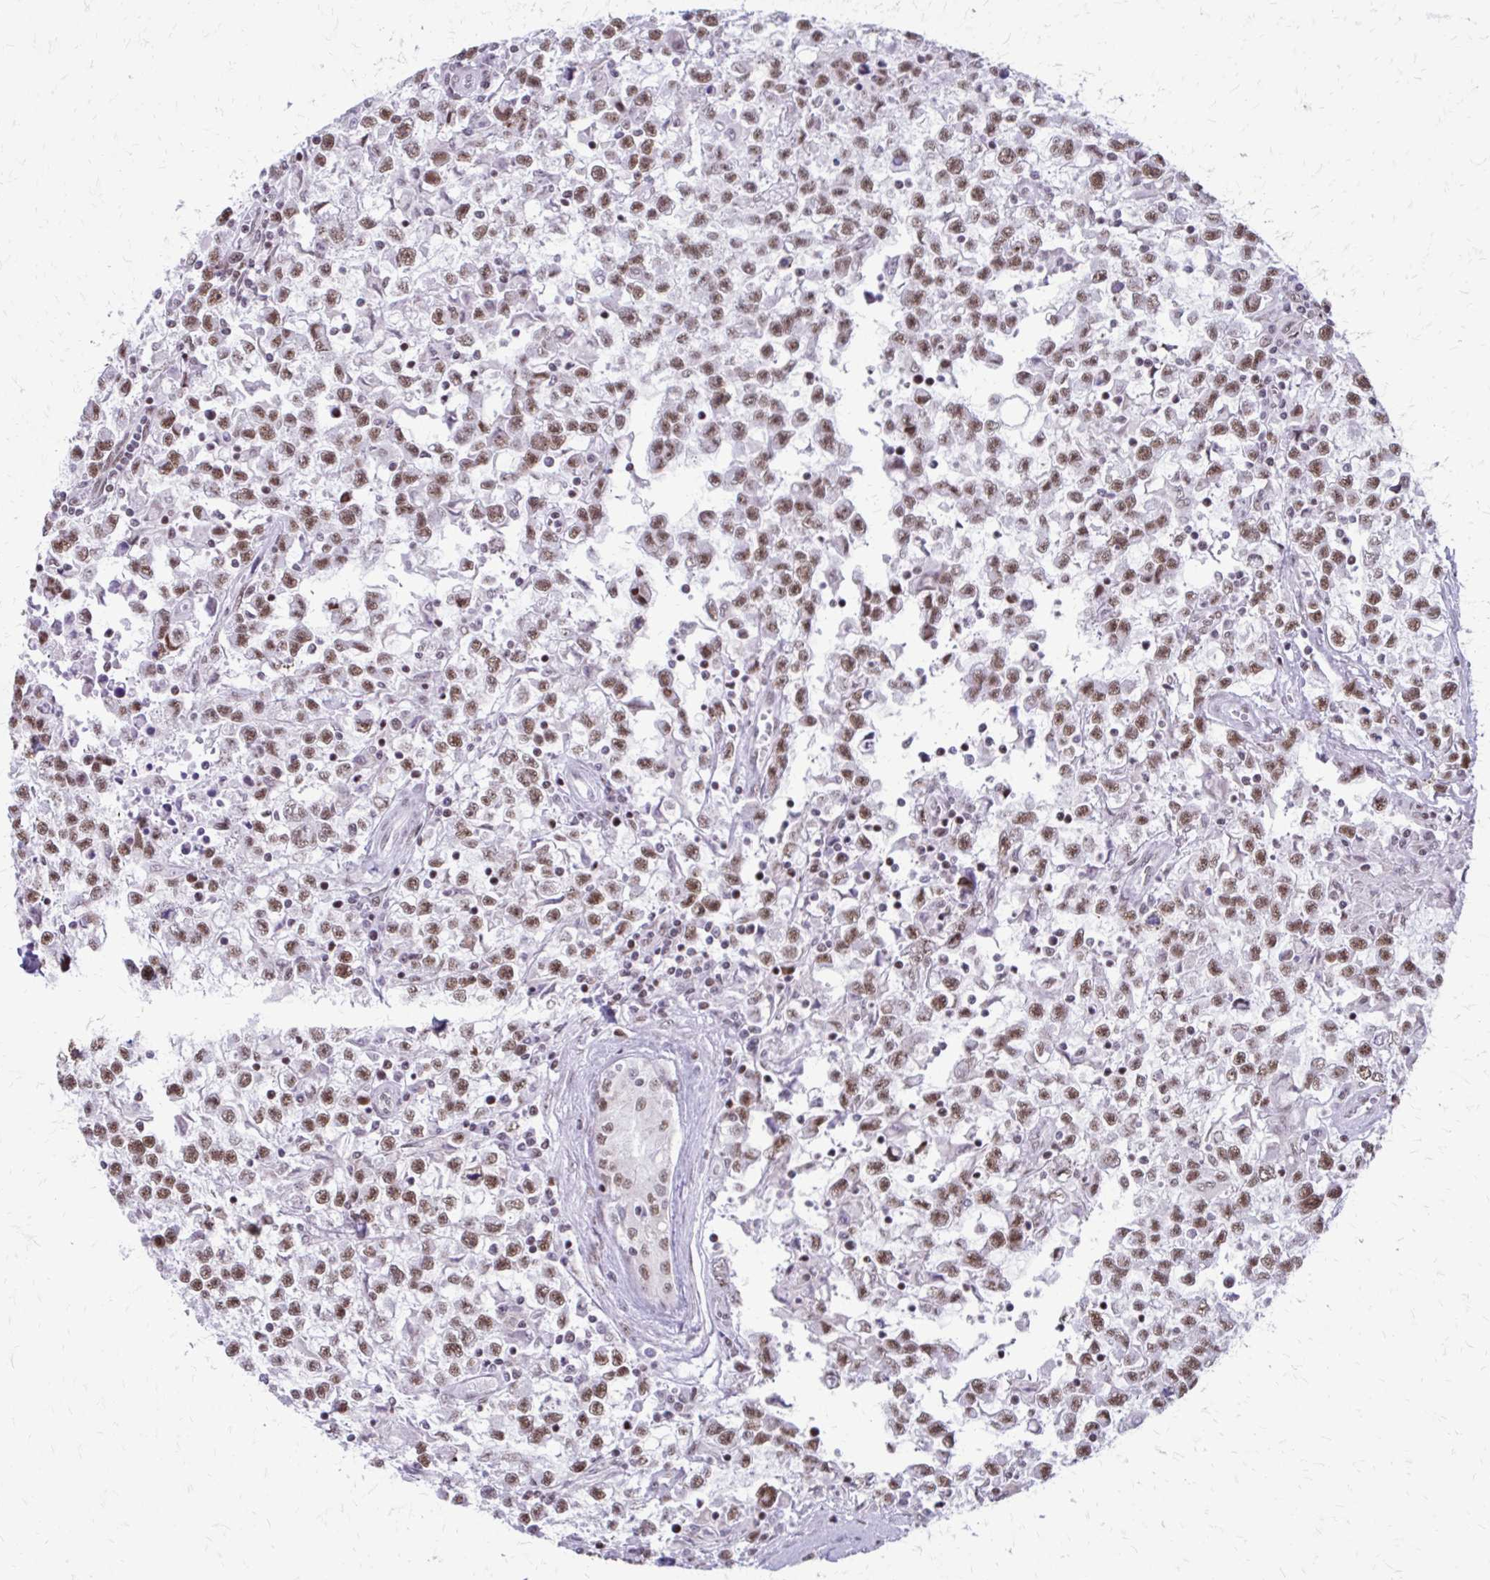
{"staining": {"intensity": "moderate", "quantity": ">75%", "location": "nuclear"}, "tissue": "testis cancer", "cell_type": "Tumor cells", "image_type": "cancer", "snomed": [{"axis": "morphology", "description": "Seminoma, NOS"}, {"axis": "topography", "description": "Testis"}], "caption": "Protein expression analysis of human testis cancer reveals moderate nuclear positivity in approximately >75% of tumor cells.", "gene": "SS18", "patient": {"sex": "male", "age": 31}}